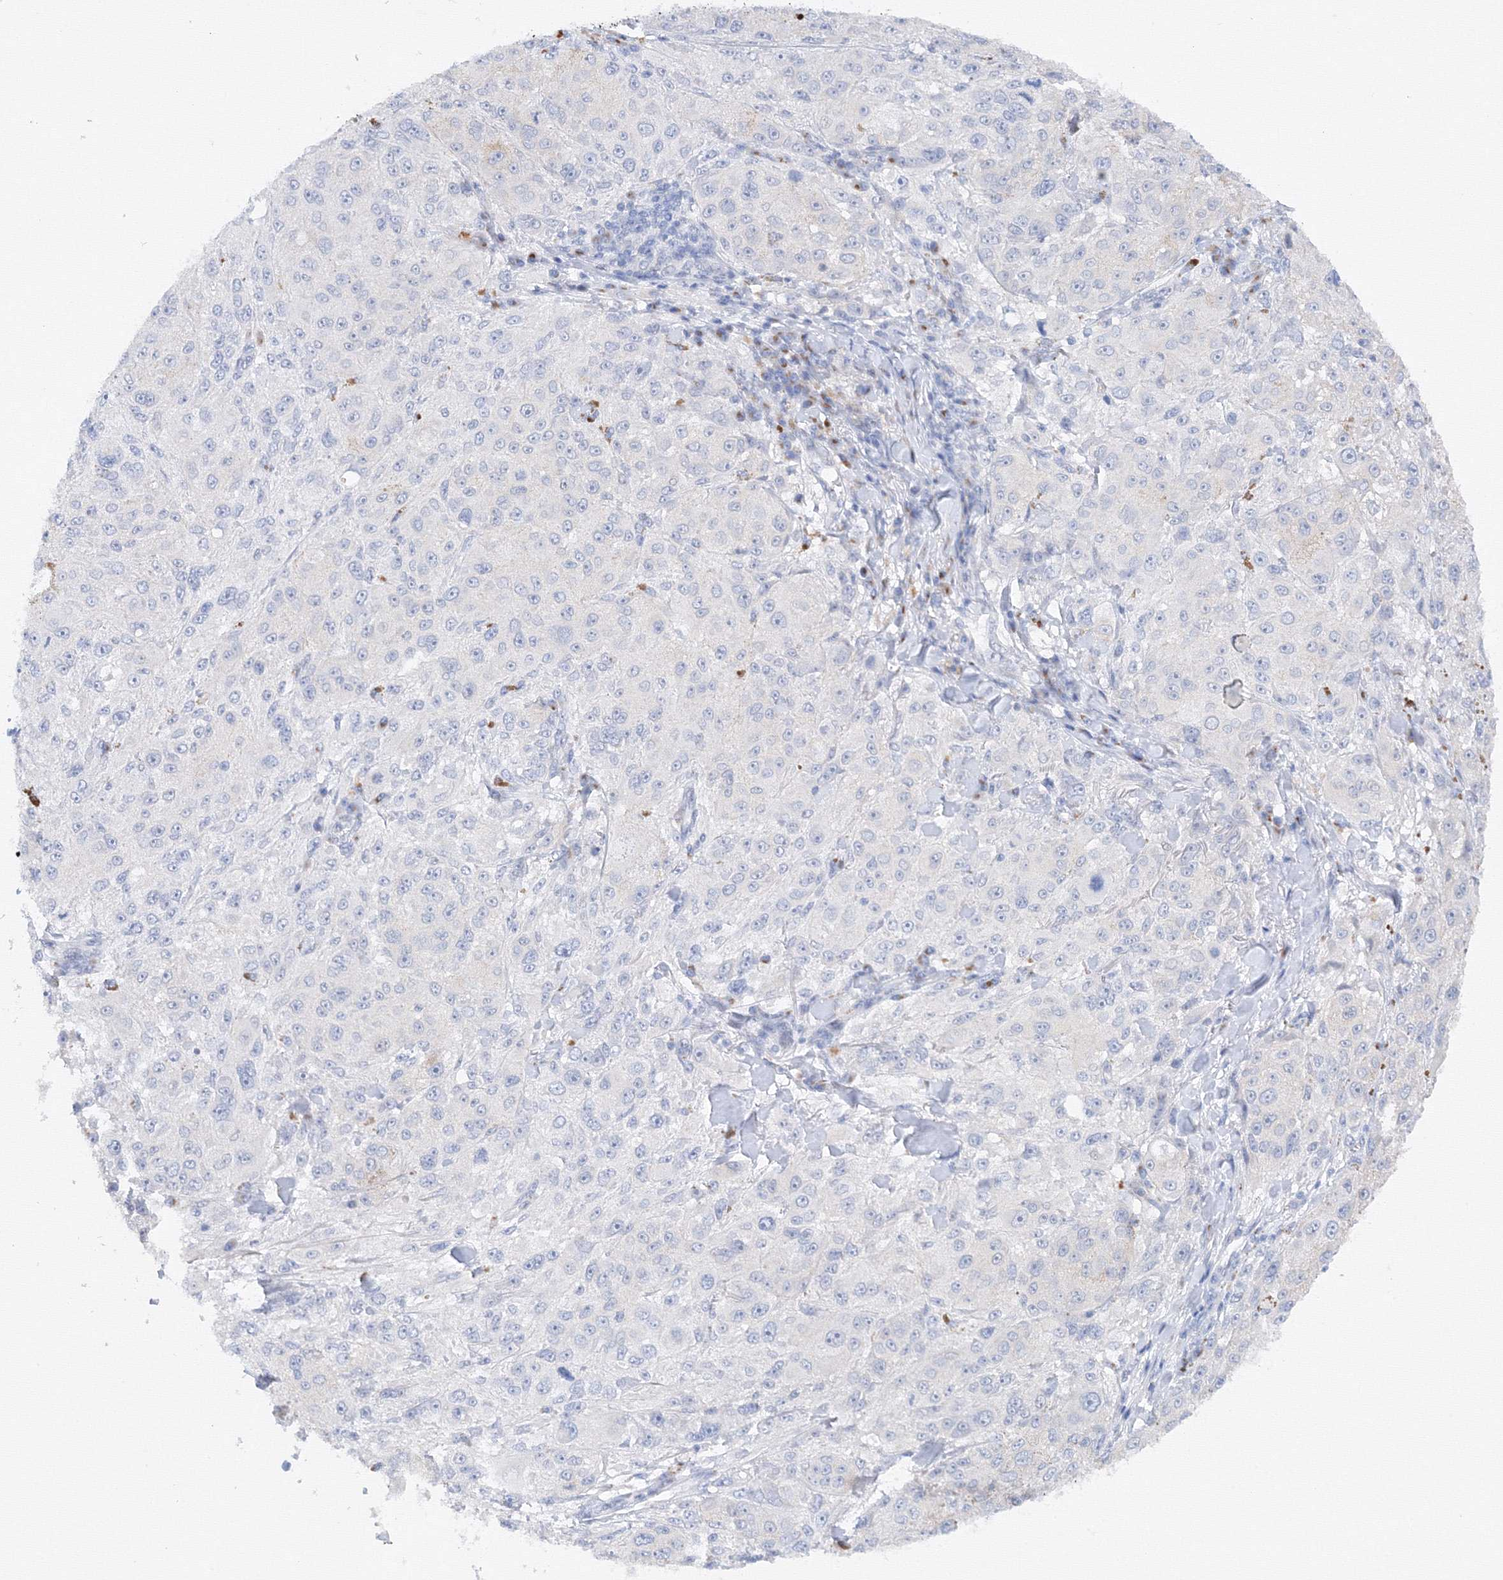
{"staining": {"intensity": "negative", "quantity": "none", "location": "none"}, "tissue": "melanoma", "cell_type": "Tumor cells", "image_type": "cancer", "snomed": [{"axis": "morphology", "description": "Necrosis, NOS"}, {"axis": "morphology", "description": "Malignant melanoma, NOS"}, {"axis": "topography", "description": "Skin"}], "caption": "Human malignant melanoma stained for a protein using immunohistochemistry displays no expression in tumor cells.", "gene": "TAMM41", "patient": {"sex": "female", "age": 87}}